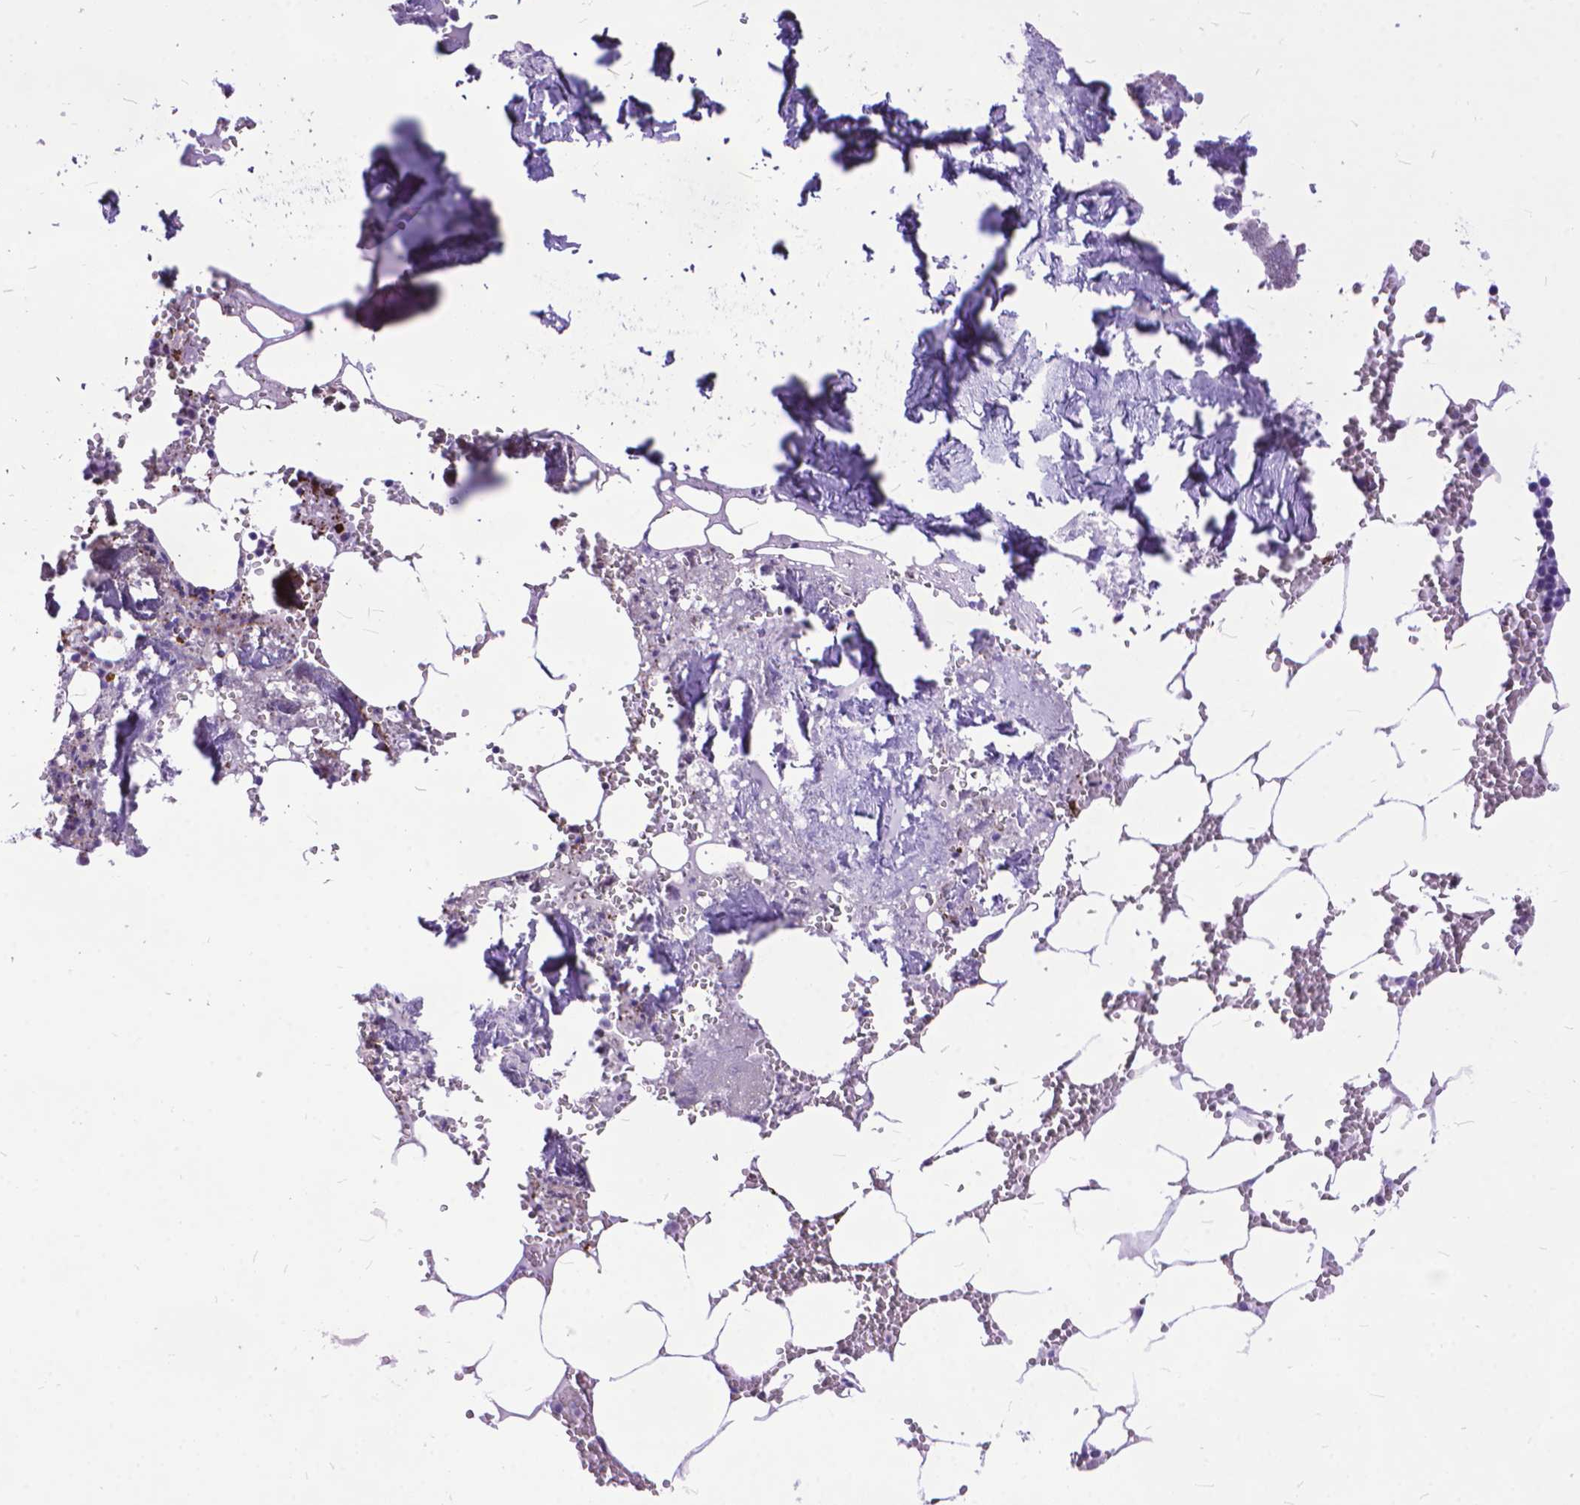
{"staining": {"intensity": "moderate", "quantity": "<25%", "location": "nuclear"}, "tissue": "bone marrow", "cell_type": "Hematopoietic cells", "image_type": "normal", "snomed": [{"axis": "morphology", "description": "Normal tissue, NOS"}, {"axis": "topography", "description": "Bone marrow"}], "caption": "DAB immunohistochemical staining of normal bone marrow shows moderate nuclear protein positivity in about <25% of hematopoietic cells.", "gene": "POLE4", "patient": {"sex": "male", "age": 54}}